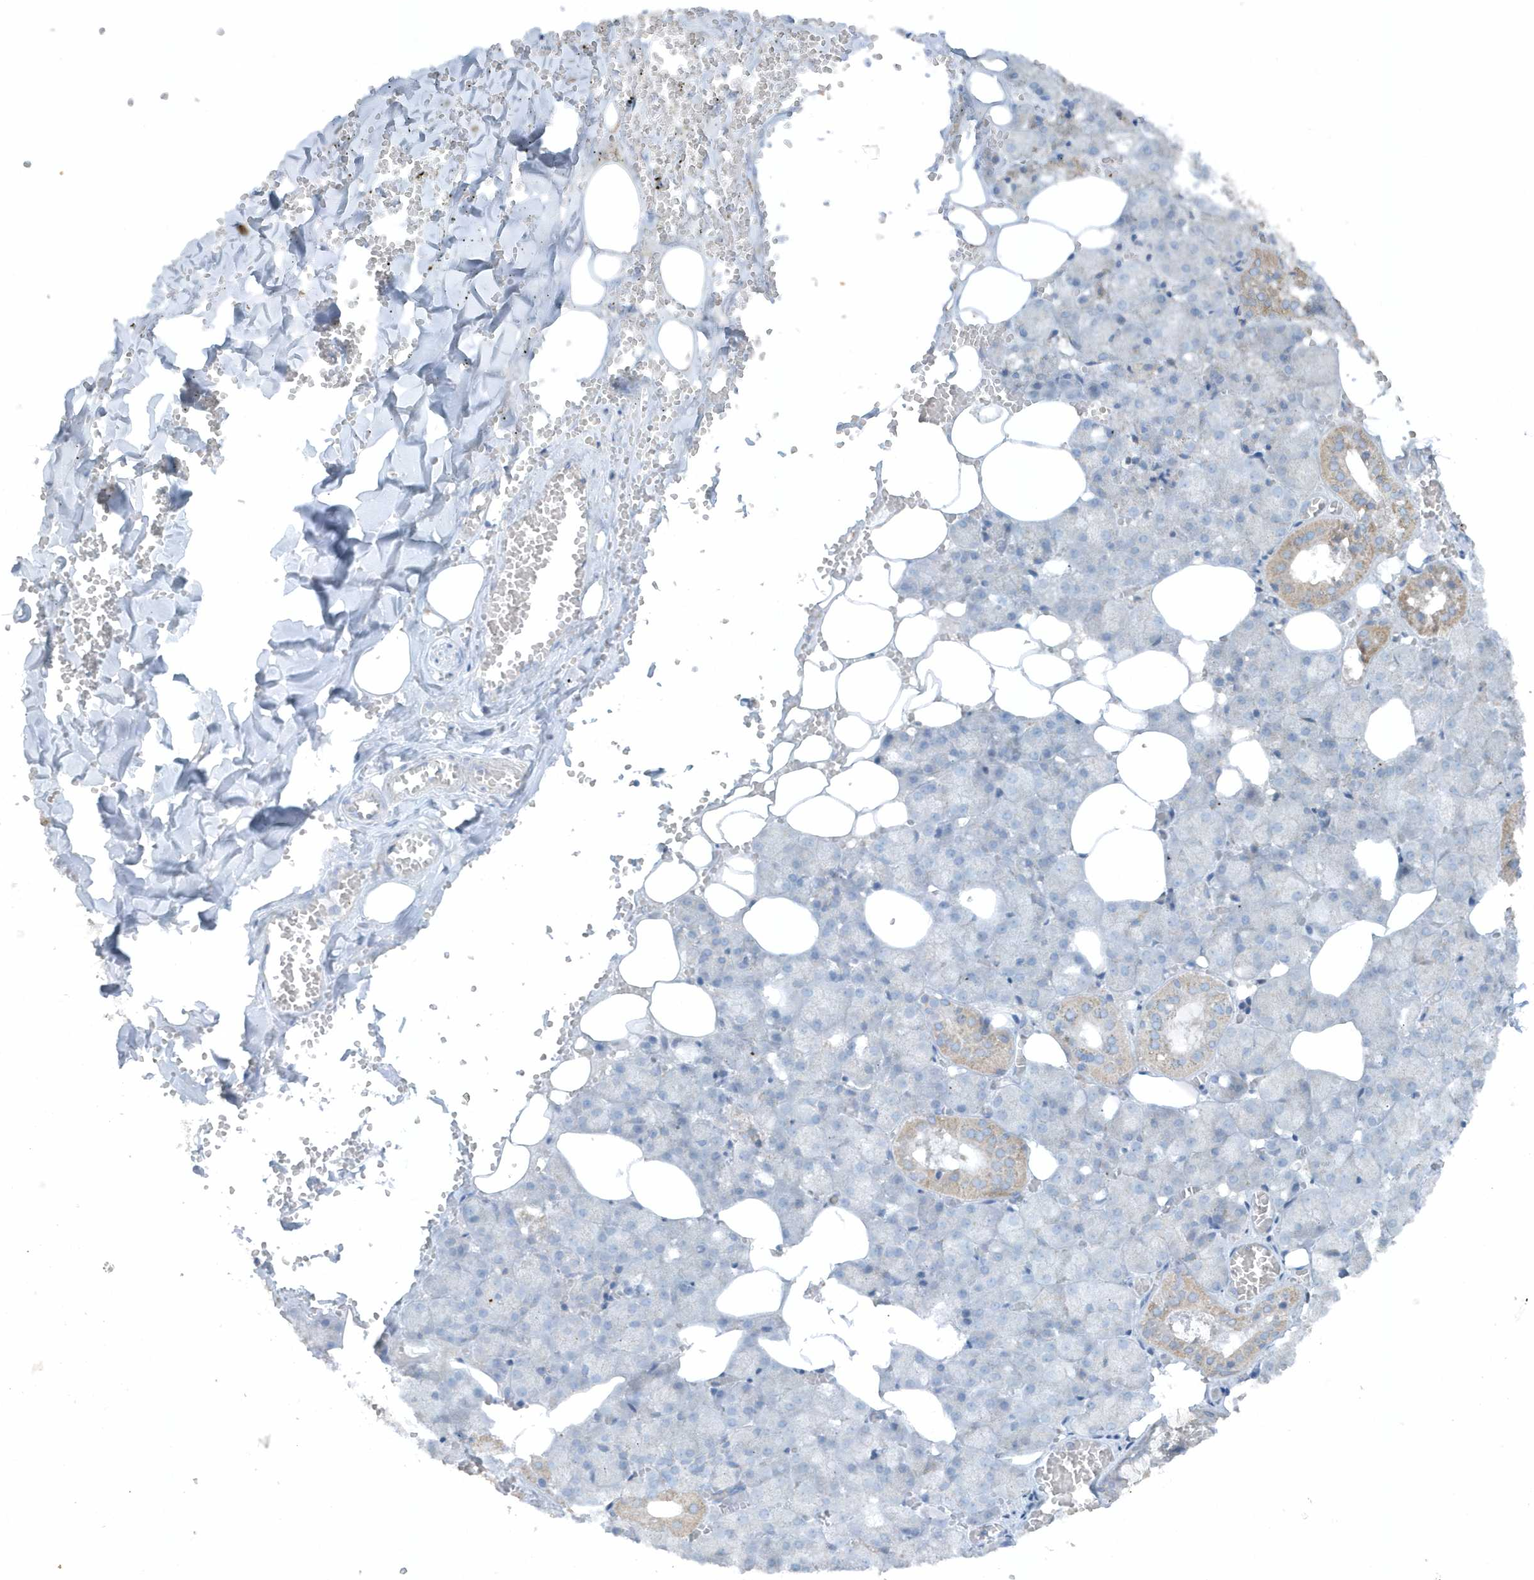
{"staining": {"intensity": "moderate", "quantity": "<25%", "location": "cytoplasmic/membranous"}, "tissue": "salivary gland", "cell_type": "Glandular cells", "image_type": "normal", "snomed": [{"axis": "morphology", "description": "Normal tissue, NOS"}, {"axis": "topography", "description": "Salivary gland"}], "caption": "High-magnification brightfield microscopy of unremarkable salivary gland stained with DAB (3,3'-diaminobenzidine) (brown) and counterstained with hematoxylin (blue). glandular cells exhibit moderate cytoplasmic/membranous positivity is appreciated in approximately<25% of cells.", "gene": "SLC38A2", "patient": {"sex": "male", "age": 62}}